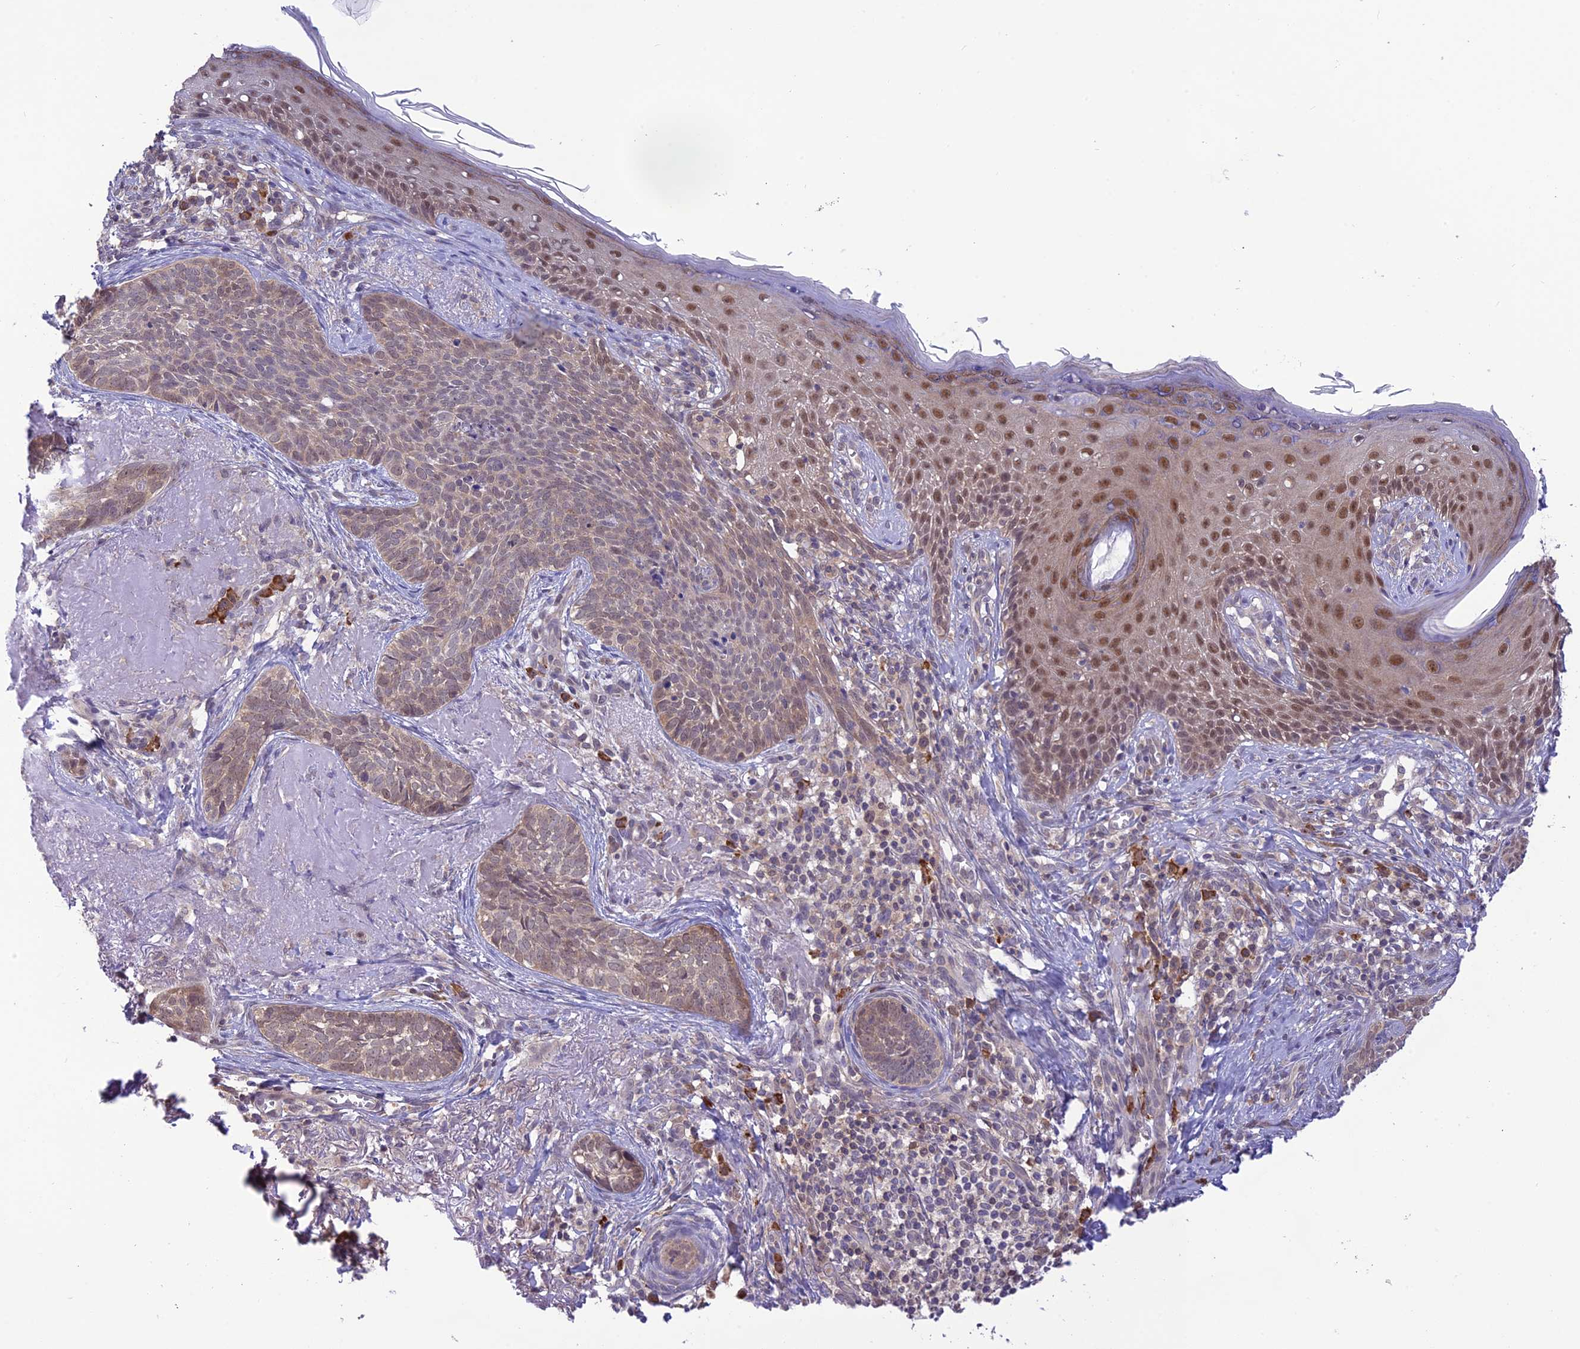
{"staining": {"intensity": "weak", "quantity": "<25%", "location": "nuclear"}, "tissue": "skin cancer", "cell_type": "Tumor cells", "image_type": "cancer", "snomed": [{"axis": "morphology", "description": "Basal cell carcinoma"}, {"axis": "topography", "description": "Skin"}], "caption": "DAB immunohistochemical staining of human skin basal cell carcinoma exhibits no significant expression in tumor cells.", "gene": "RNF126", "patient": {"sex": "female", "age": 76}}